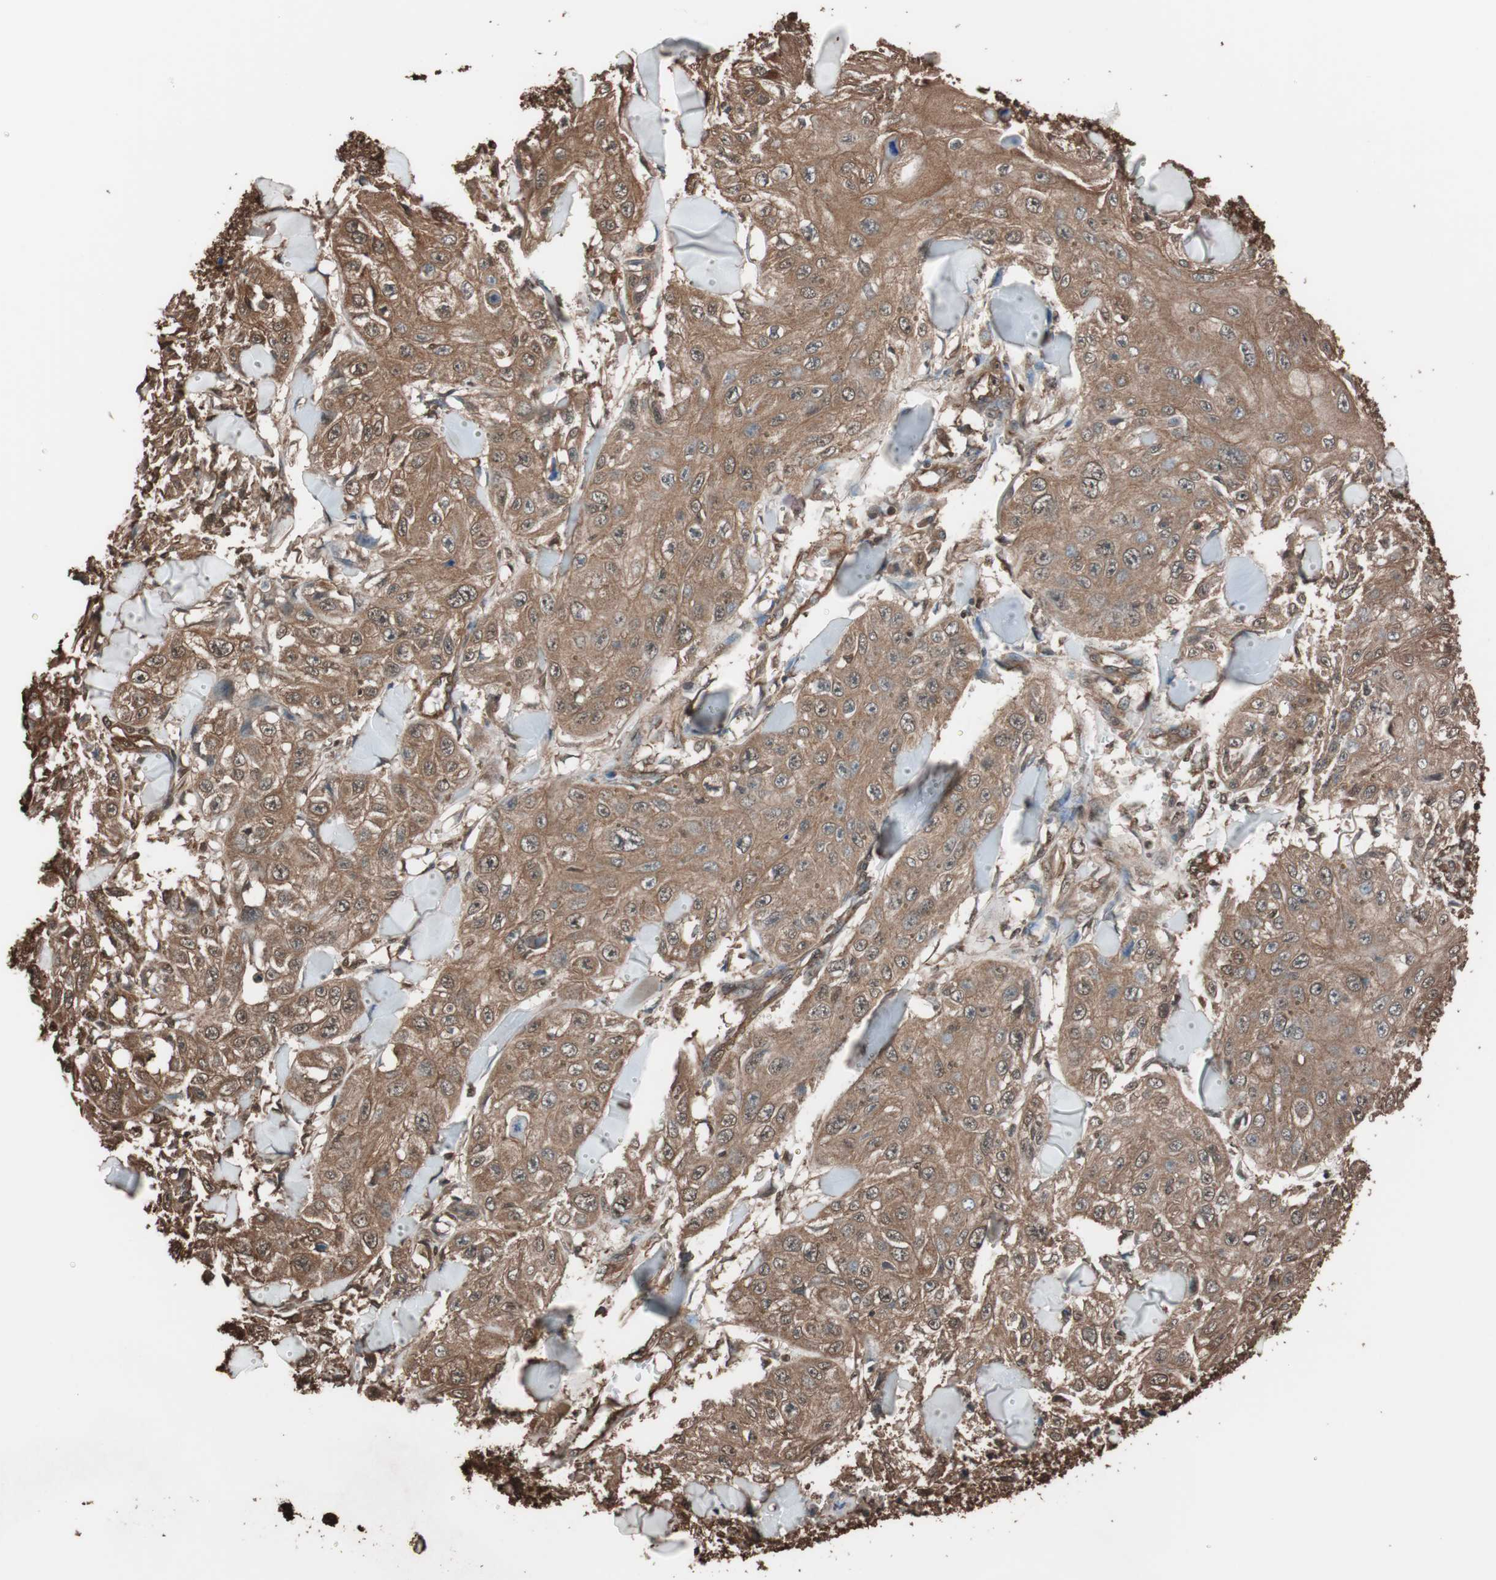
{"staining": {"intensity": "strong", "quantity": ">75%", "location": "cytoplasmic/membranous,nuclear"}, "tissue": "skin cancer", "cell_type": "Tumor cells", "image_type": "cancer", "snomed": [{"axis": "morphology", "description": "Squamous cell carcinoma, NOS"}, {"axis": "topography", "description": "Skin"}], "caption": "Immunohistochemistry of human skin cancer demonstrates high levels of strong cytoplasmic/membranous and nuclear expression in about >75% of tumor cells.", "gene": "CALM2", "patient": {"sex": "male", "age": 86}}